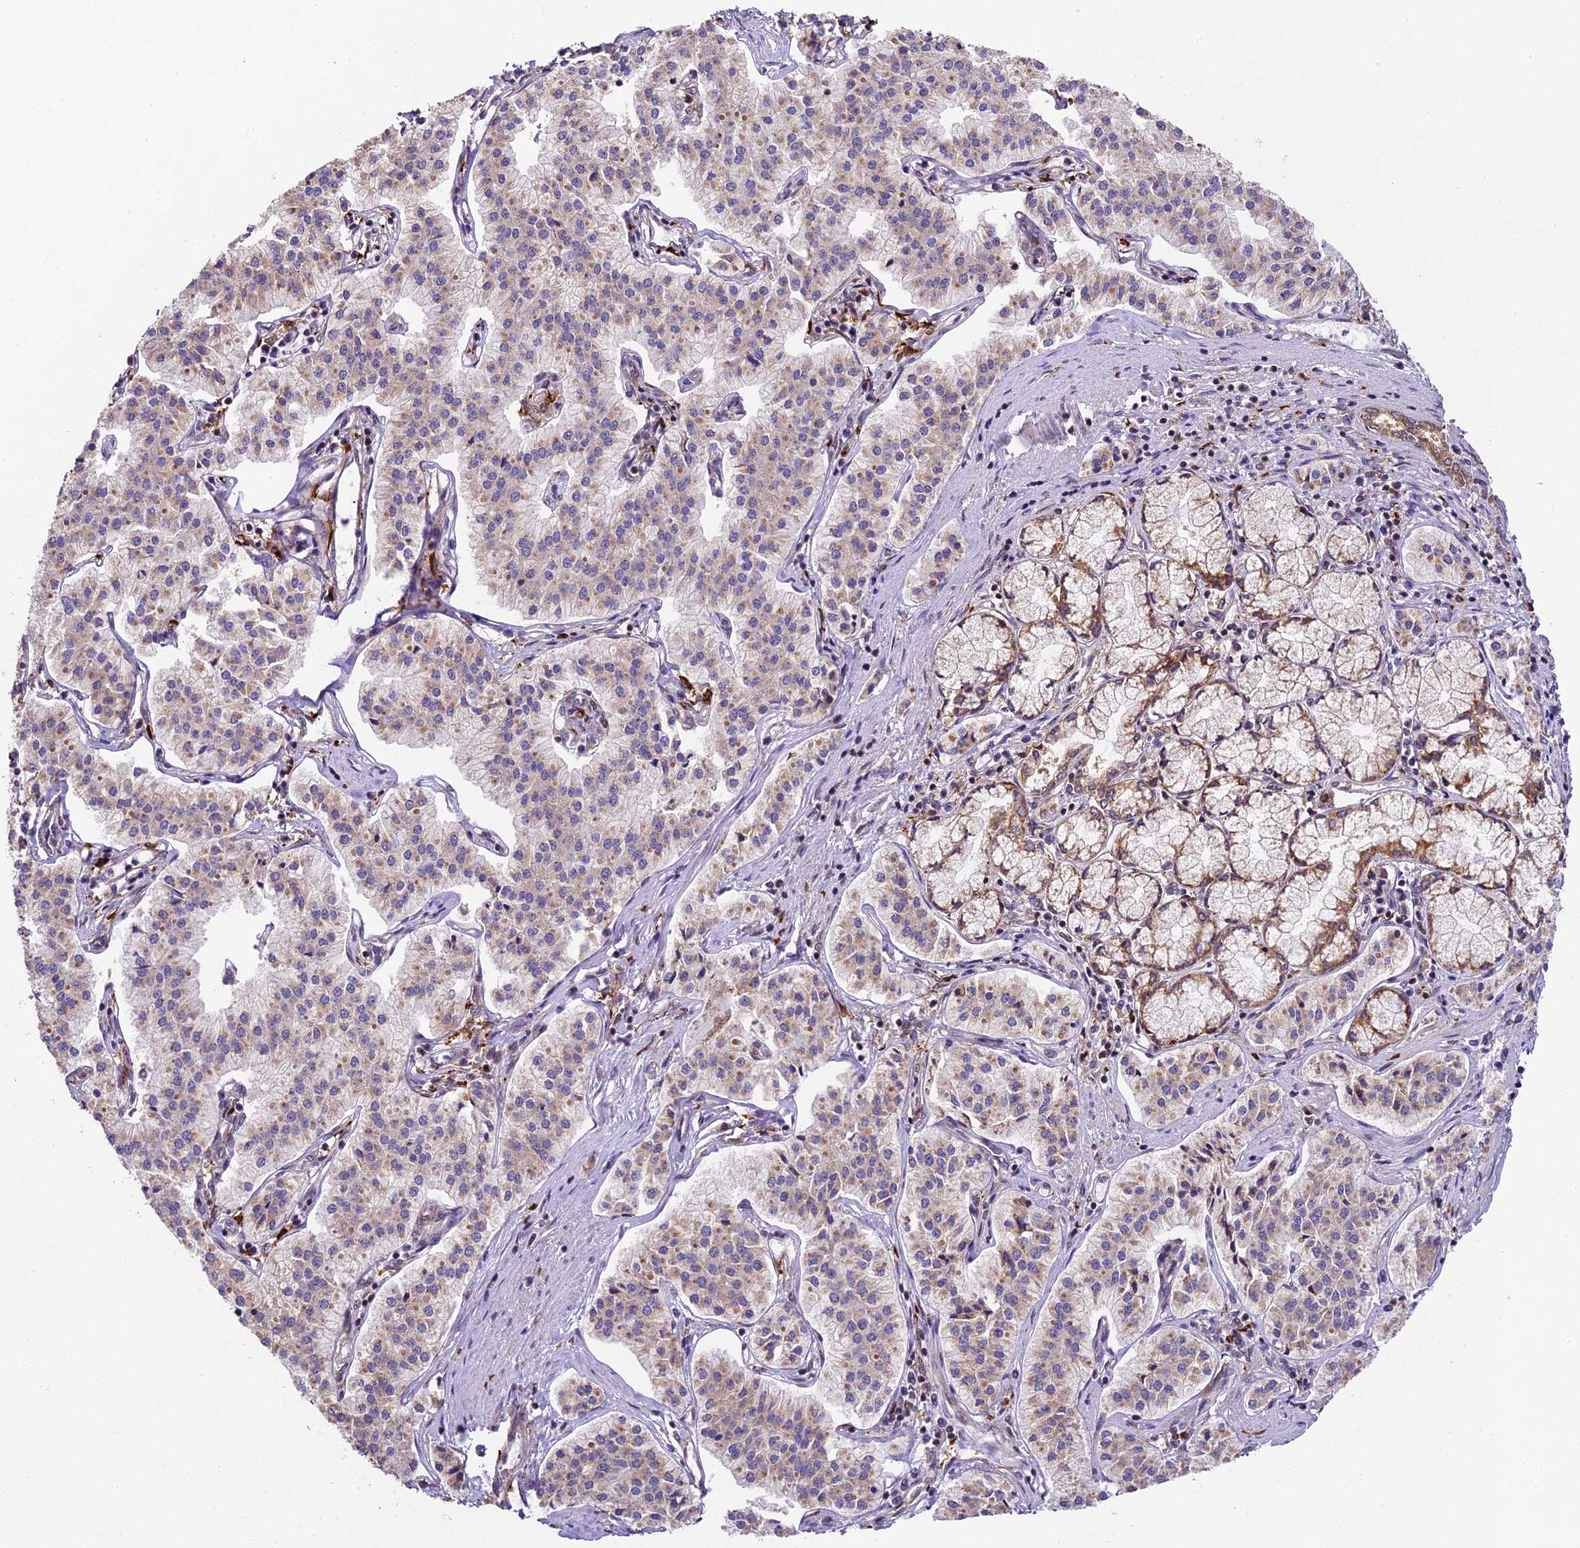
{"staining": {"intensity": "weak", "quantity": "25%-75%", "location": "cytoplasmic/membranous"}, "tissue": "pancreatic cancer", "cell_type": "Tumor cells", "image_type": "cancer", "snomed": [{"axis": "morphology", "description": "Adenocarcinoma, NOS"}, {"axis": "topography", "description": "Pancreas"}], "caption": "Immunohistochemistry of pancreatic cancer shows low levels of weak cytoplasmic/membranous staining in about 25%-75% of tumor cells.", "gene": "TRIM22", "patient": {"sex": "female", "age": 50}}